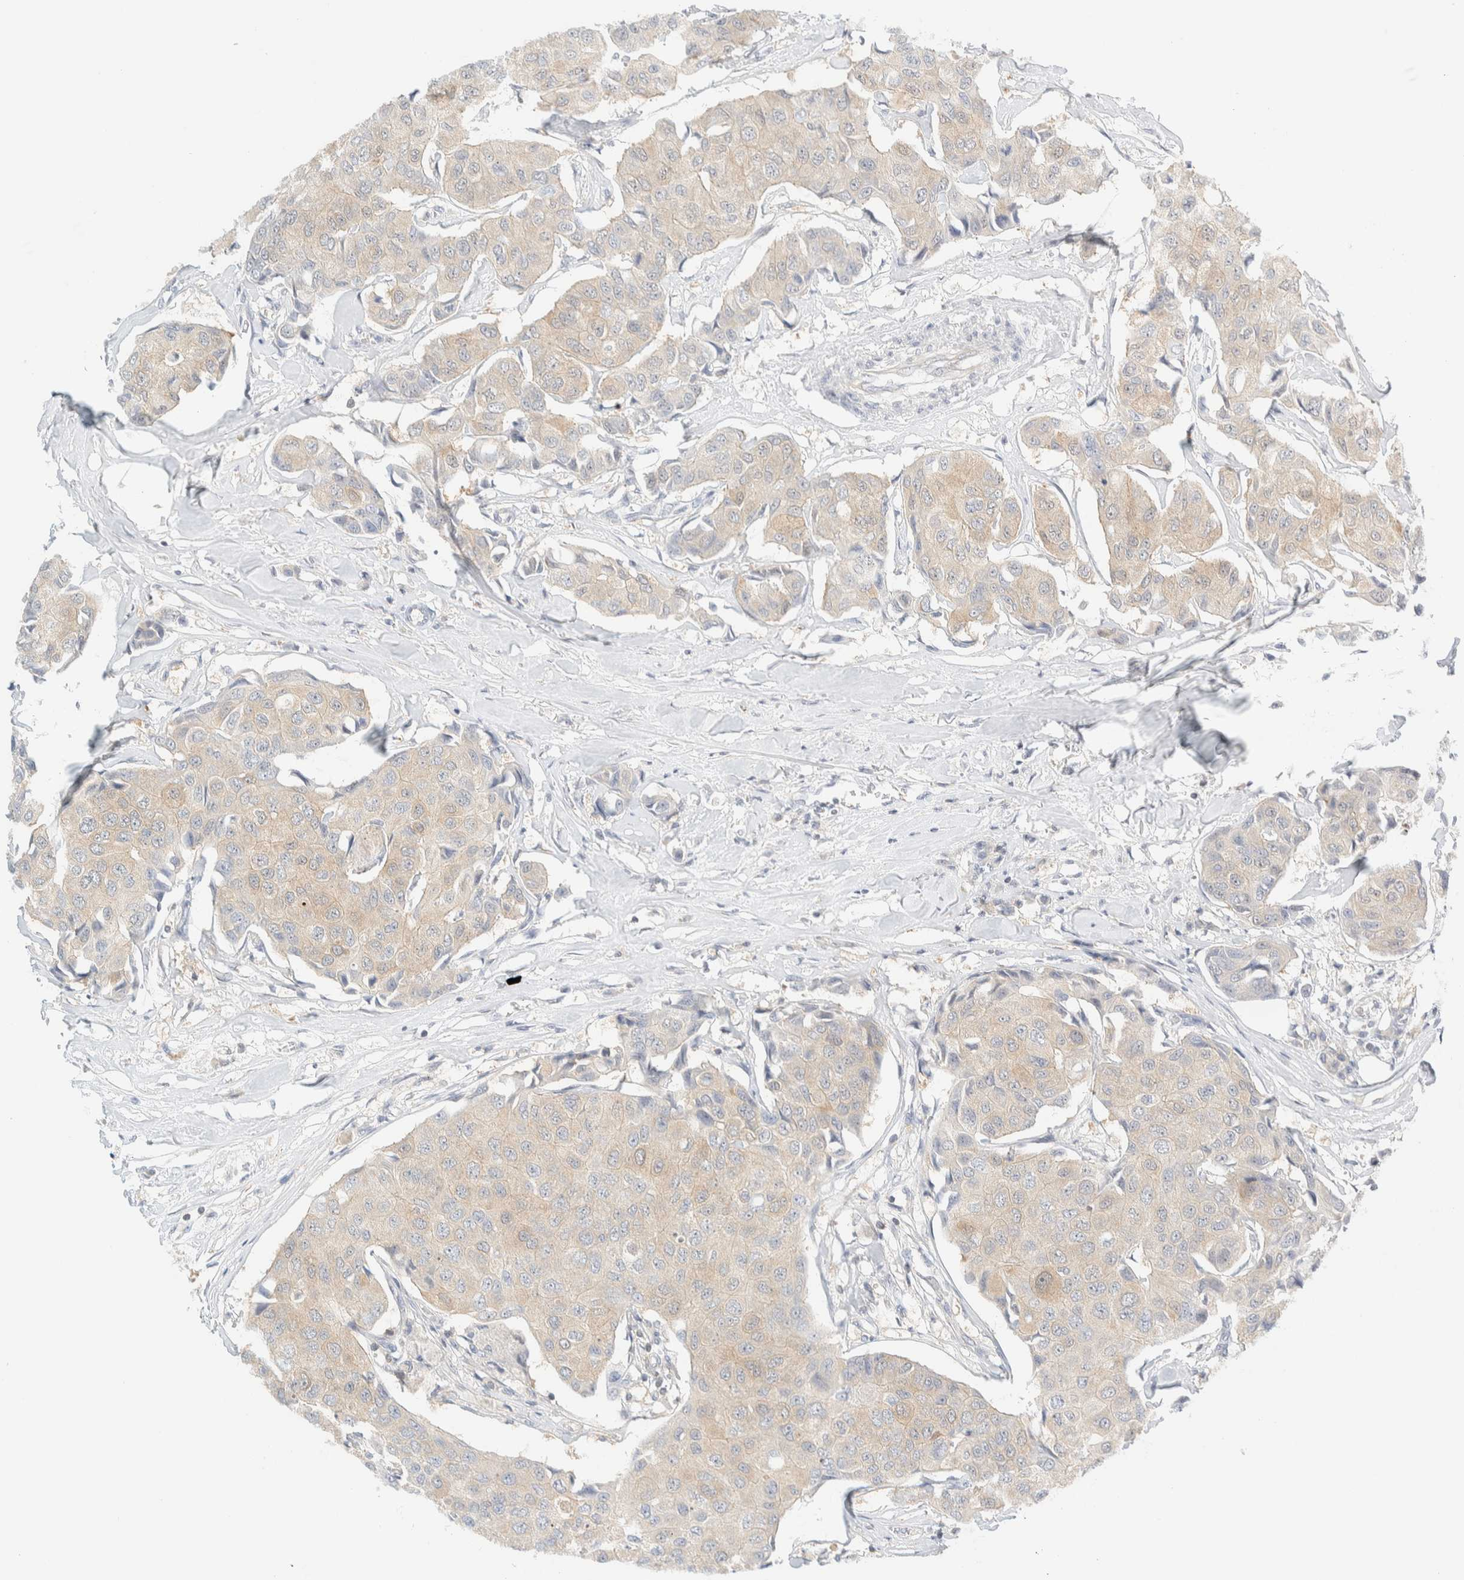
{"staining": {"intensity": "weak", "quantity": "<25%", "location": "cytoplasmic/membranous"}, "tissue": "breast cancer", "cell_type": "Tumor cells", "image_type": "cancer", "snomed": [{"axis": "morphology", "description": "Duct carcinoma"}, {"axis": "topography", "description": "Breast"}], "caption": "Immunohistochemical staining of human breast infiltrating ductal carcinoma demonstrates no significant expression in tumor cells.", "gene": "PCYT2", "patient": {"sex": "female", "age": 80}}